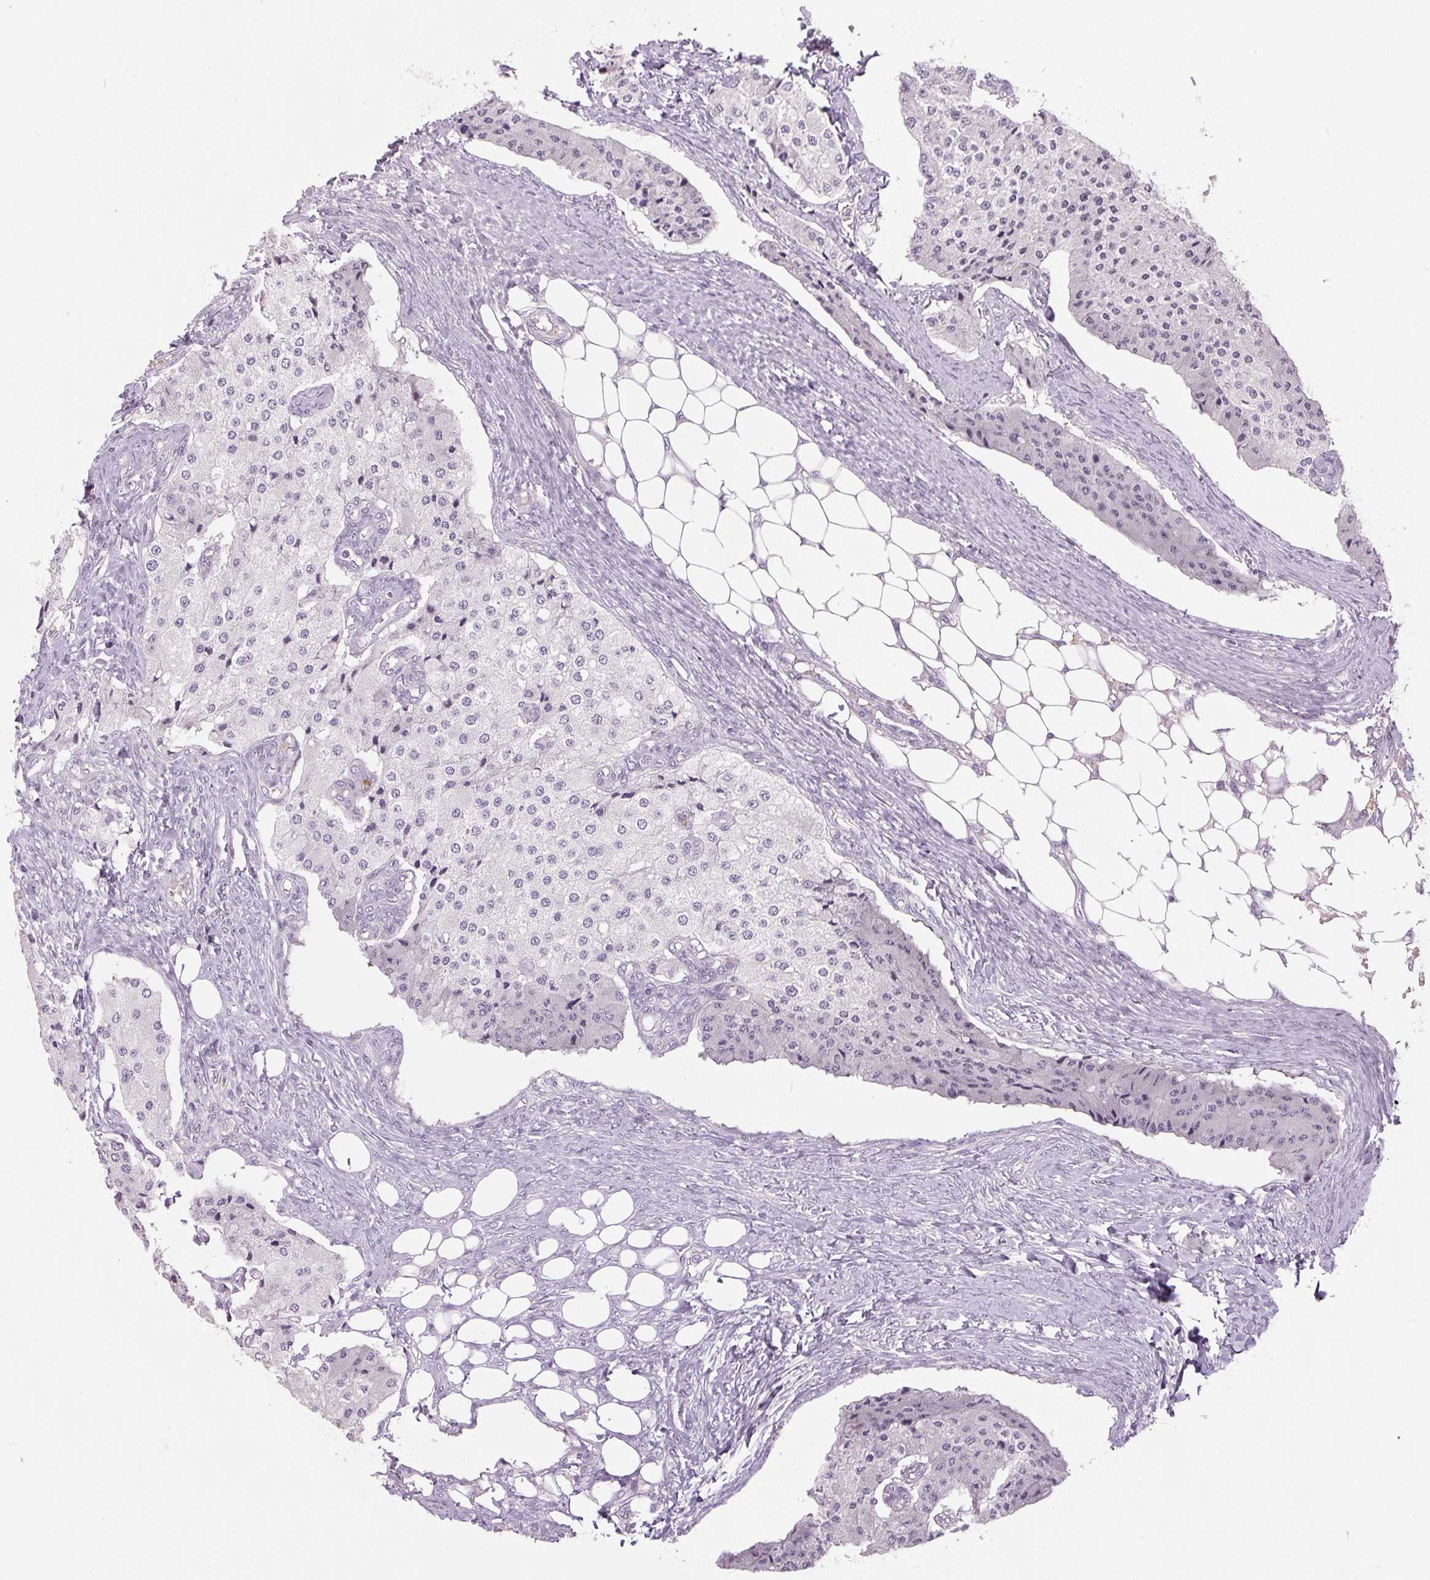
{"staining": {"intensity": "negative", "quantity": "none", "location": "none"}, "tissue": "carcinoid", "cell_type": "Tumor cells", "image_type": "cancer", "snomed": [{"axis": "morphology", "description": "Carcinoid, malignant, NOS"}, {"axis": "topography", "description": "Colon"}], "caption": "Immunohistochemical staining of carcinoid exhibits no significant expression in tumor cells.", "gene": "SGF29", "patient": {"sex": "female", "age": 52}}